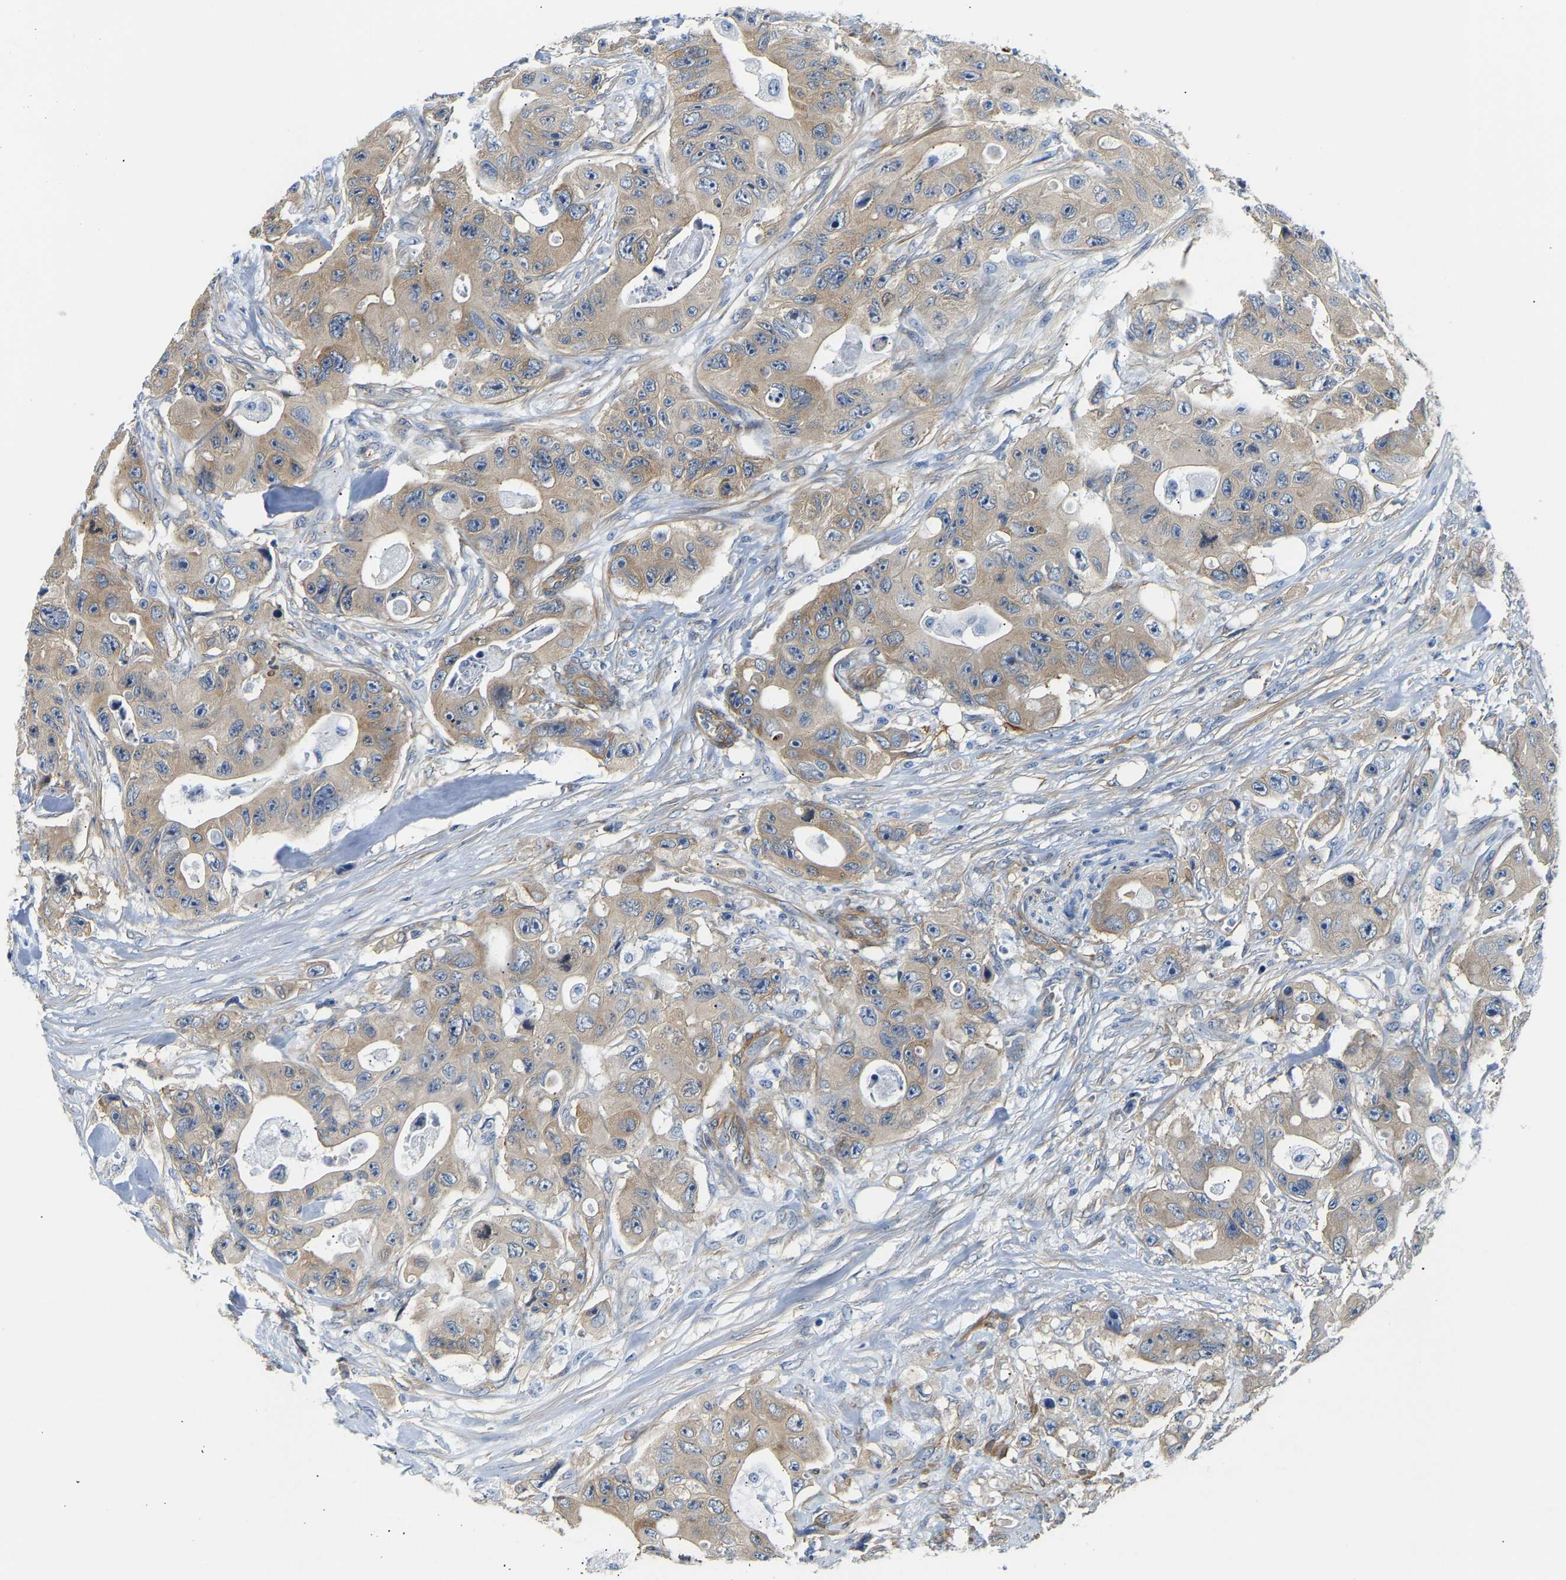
{"staining": {"intensity": "weak", "quantity": "25%-75%", "location": "cytoplasmic/membranous"}, "tissue": "colorectal cancer", "cell_type": "Tumor cells", "image_type": "cancer", "snomed": [{"axis": "morphology", "description": "Adenocarcinoma, NOS"}, {"axis": "topography", "description": "Colon"}], "caption": "Adenocarcinoma (colorectal) was stained to show a protein in brown. There is low levels of weak cytoplasmic/membranous positivity in approximately 25%-75% of tumor cells.", "gene": "PAWR", "patient": {"sex": "female", "age": 46}}